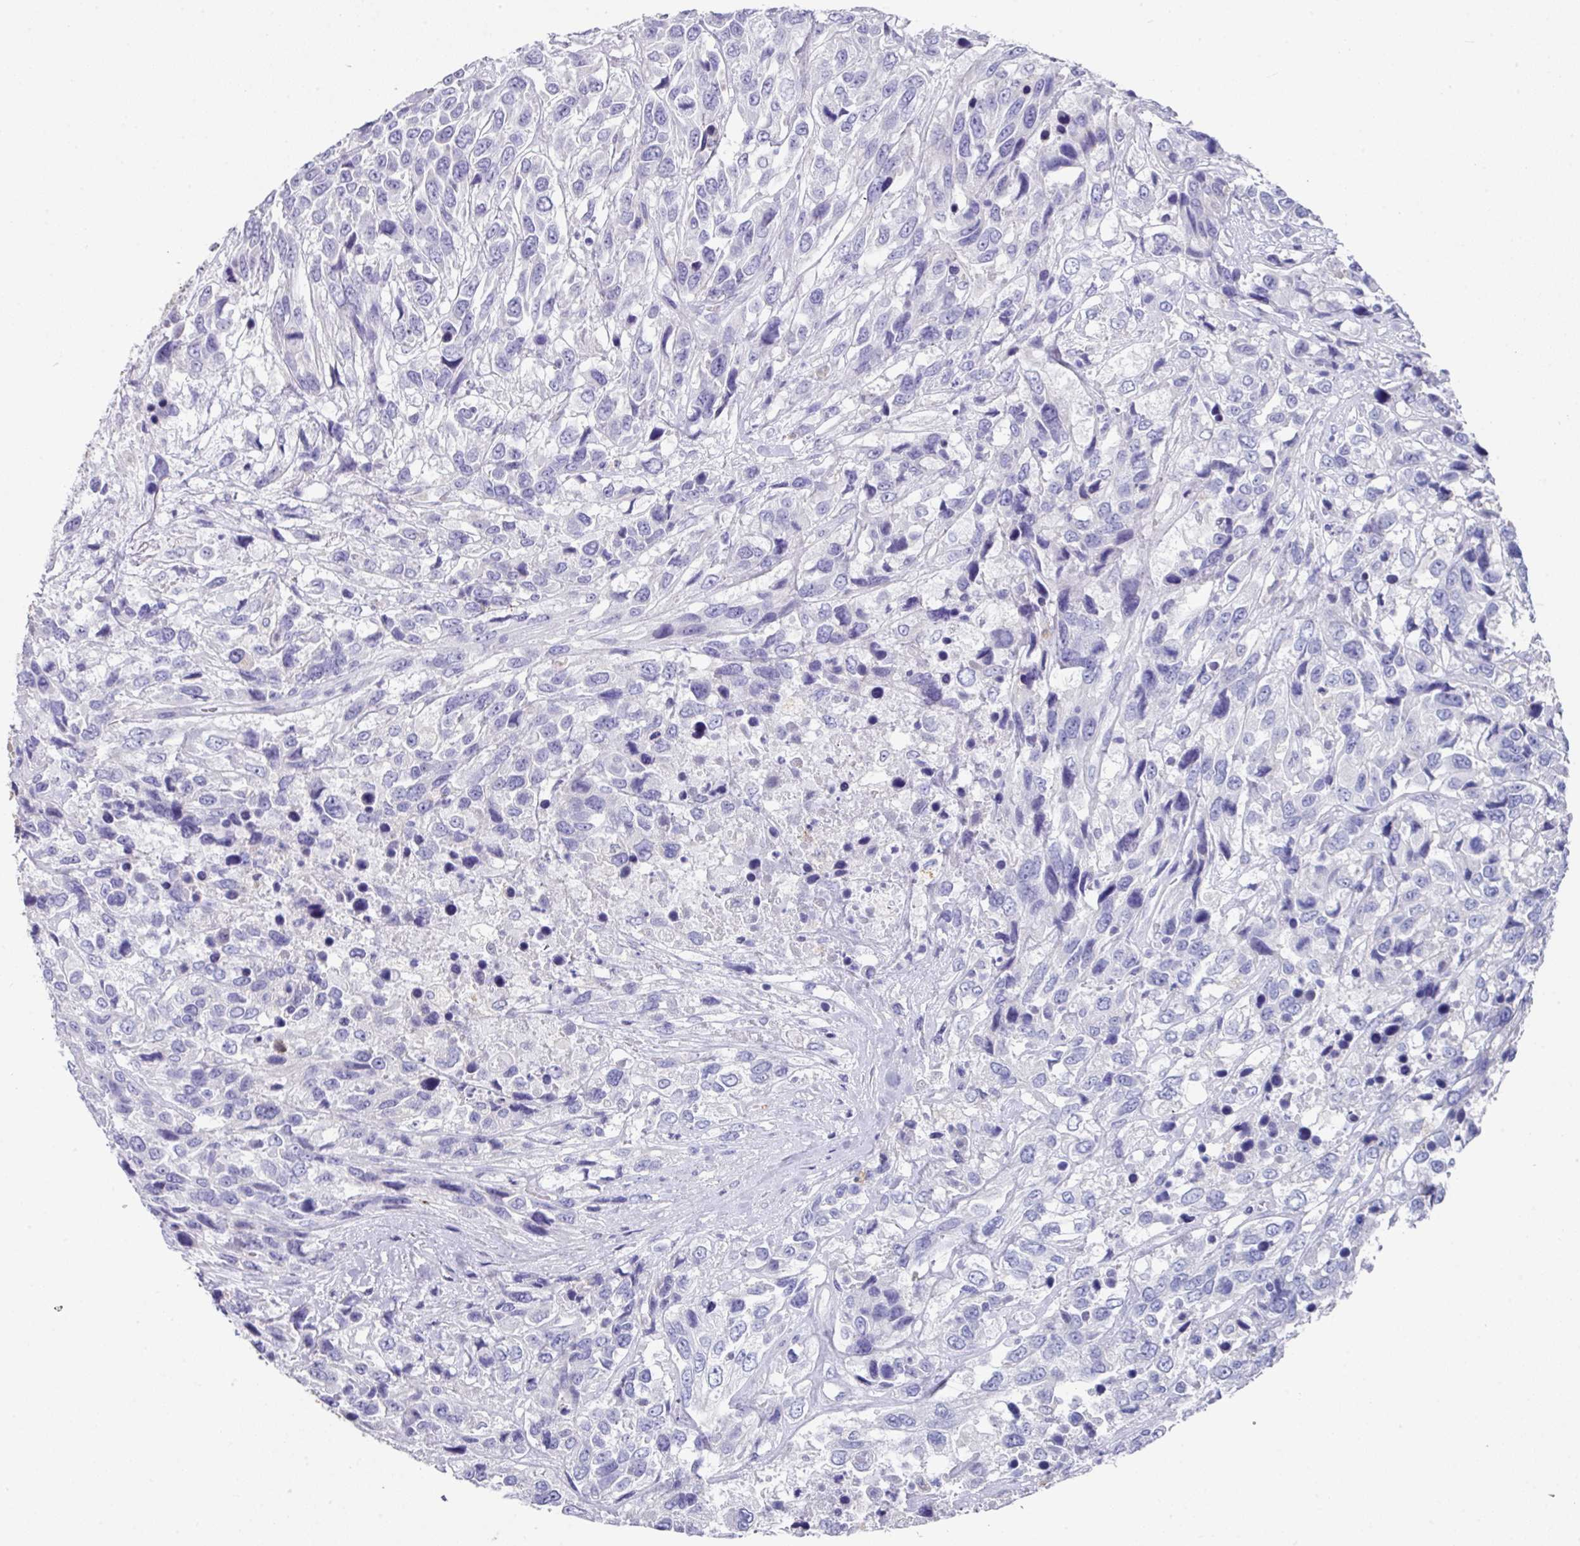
{"staining": {"intensity": "negative", "quantity": "none", "location": "none"}, "tissue": "urothelial cancer", "cell_type": "Tumor cells", "image_type": "cancer", "snomed": [{"axis": "morphology", "description": "Urothelial carcinoma, High grade"}, {"axis": "topography", "description": "Urinary bladder"}], "caption": "Immunohistochemistry image of neoplastic tissue: urothelial cancer stained with DAB (3,3'-diaminobenzidine) shows no significant protein positivity in tumor cells.", "gene": "CPVL", "patient": {"sex": "female", "age": 70}}